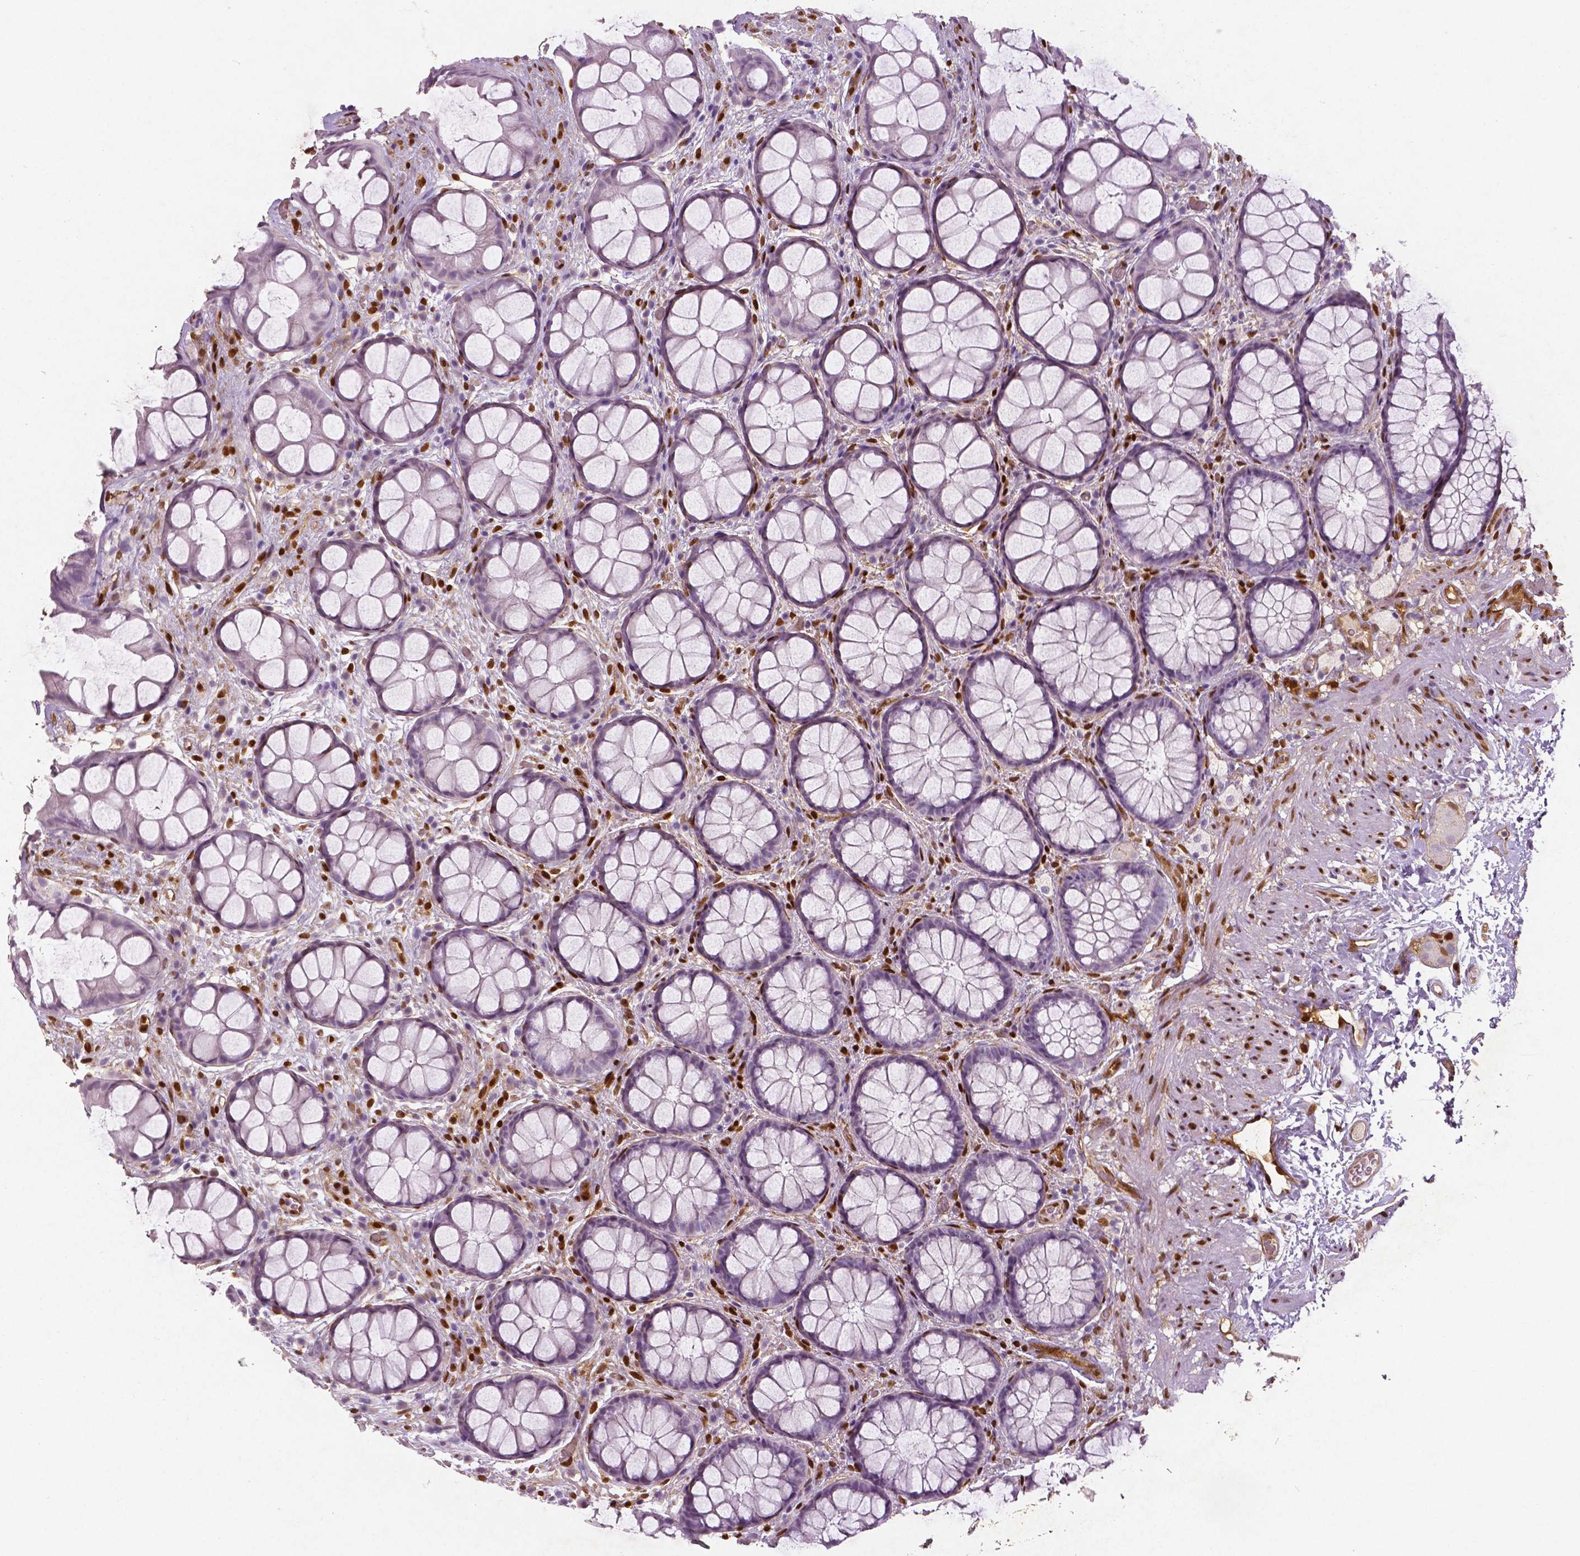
{"staining": {"intensity": "negative", "quantity": "none", "location": "none"}, "tissue": "rectum", "cell_type": "Glandular cells", "image_type": "normal", "snomed": [{"axis": "morphology", "description": "Normal tissue, NOS"}, {"axis": "topography", "description": "Rectum"}], "caption": "An immunohistochemistry histopathology image of normal rectum is shown. There is no staining in glandular cells of rectum.", "gene": "WWTR1", "patient": {"sex": "female", "age": 62}}